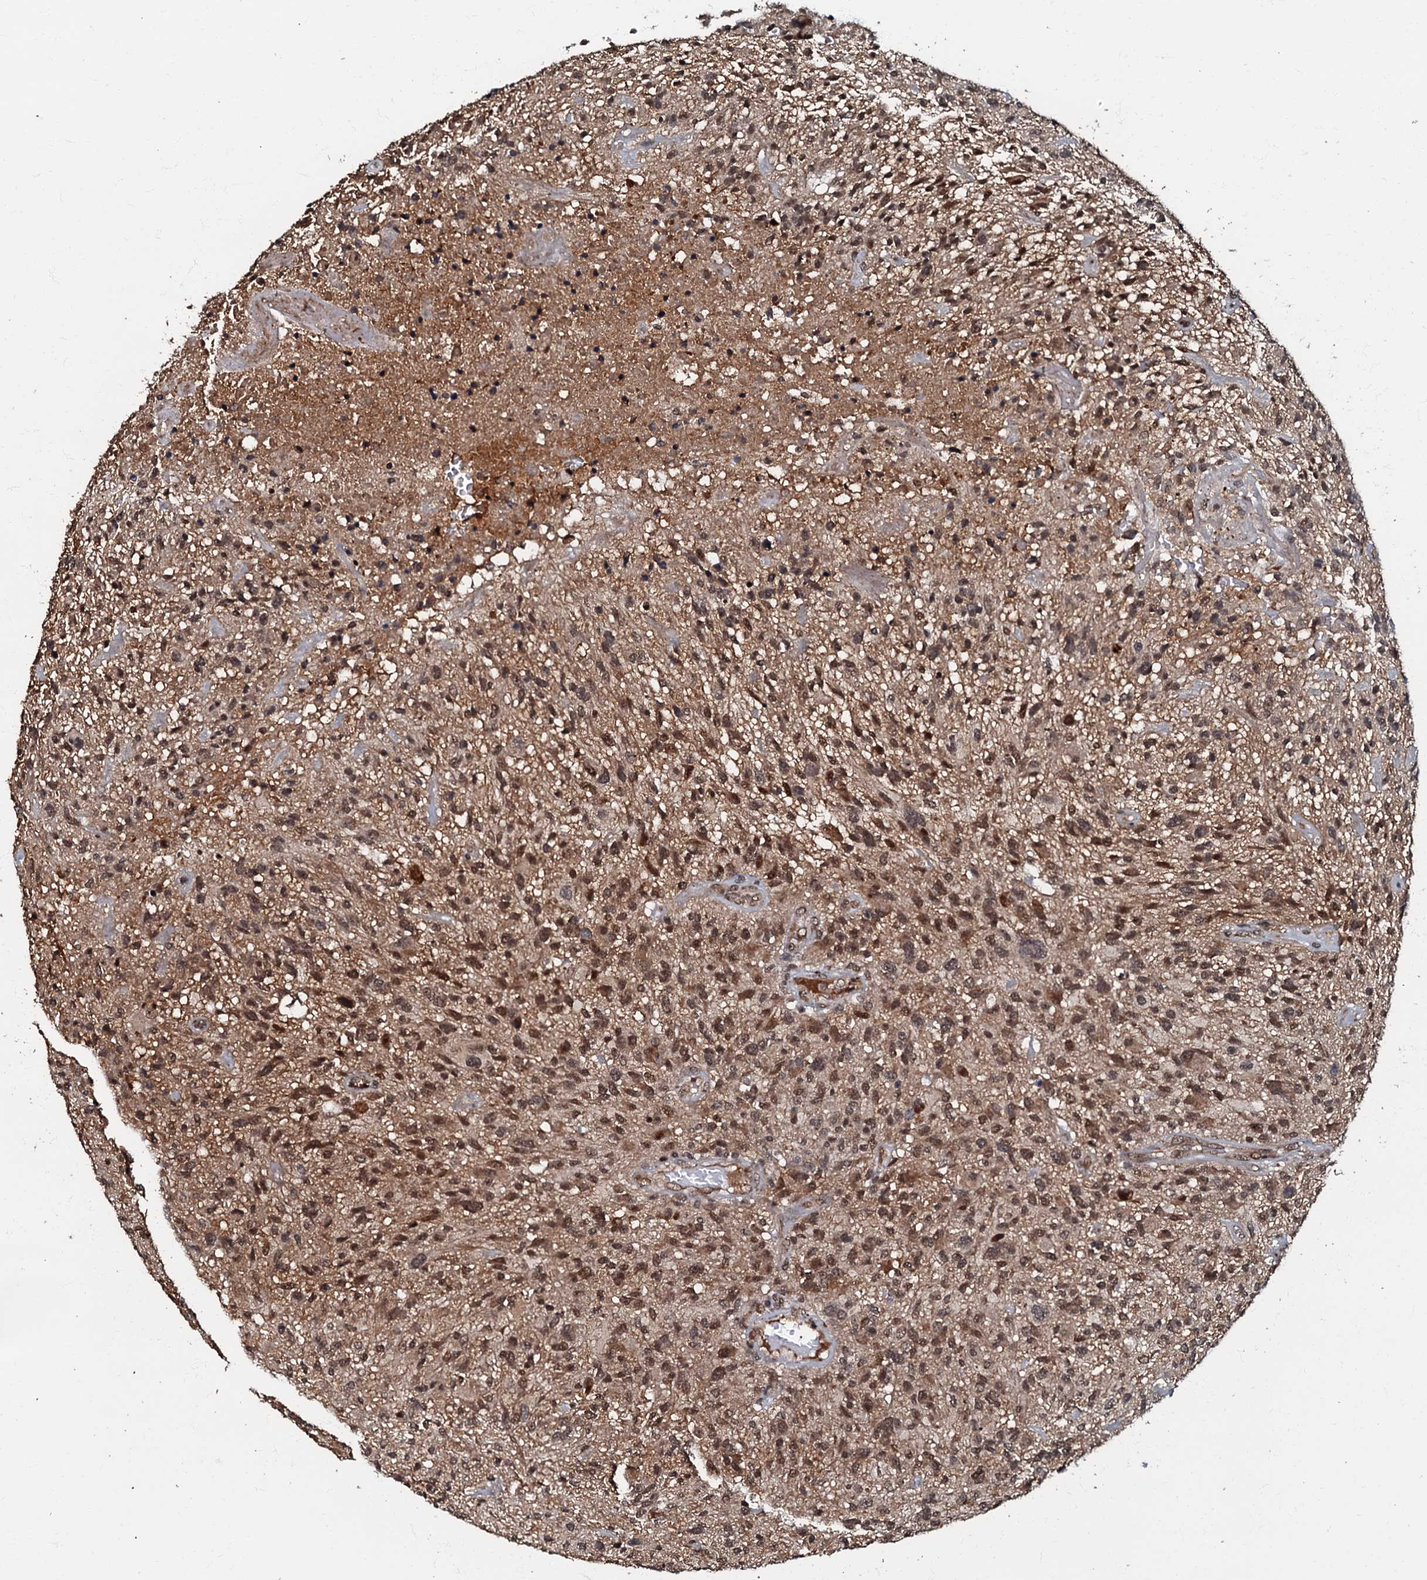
{"staining": {"intensity": "moderate", "quantity": ">75%", "location": "cytoplasmic/membranous,nuclear"}, "tissue": "glioma", "cell_type": "Tumor cells", "image_type": "cancer", "snomed": [{"axis": "morphology", "description": "Glioma, malignant, High grade"}, {"axis": "topography", "description": "Brain"}], "caption": "A histopathology image showing moderate cytoplasmic/membranous and nuclear expression in about >75% of tumor cells in high-grade glioma (malignant), as visualized by brown immunohistochemical staining.", "gene": "C18orf32", "patient": {"sex": "male", "age": 47}}